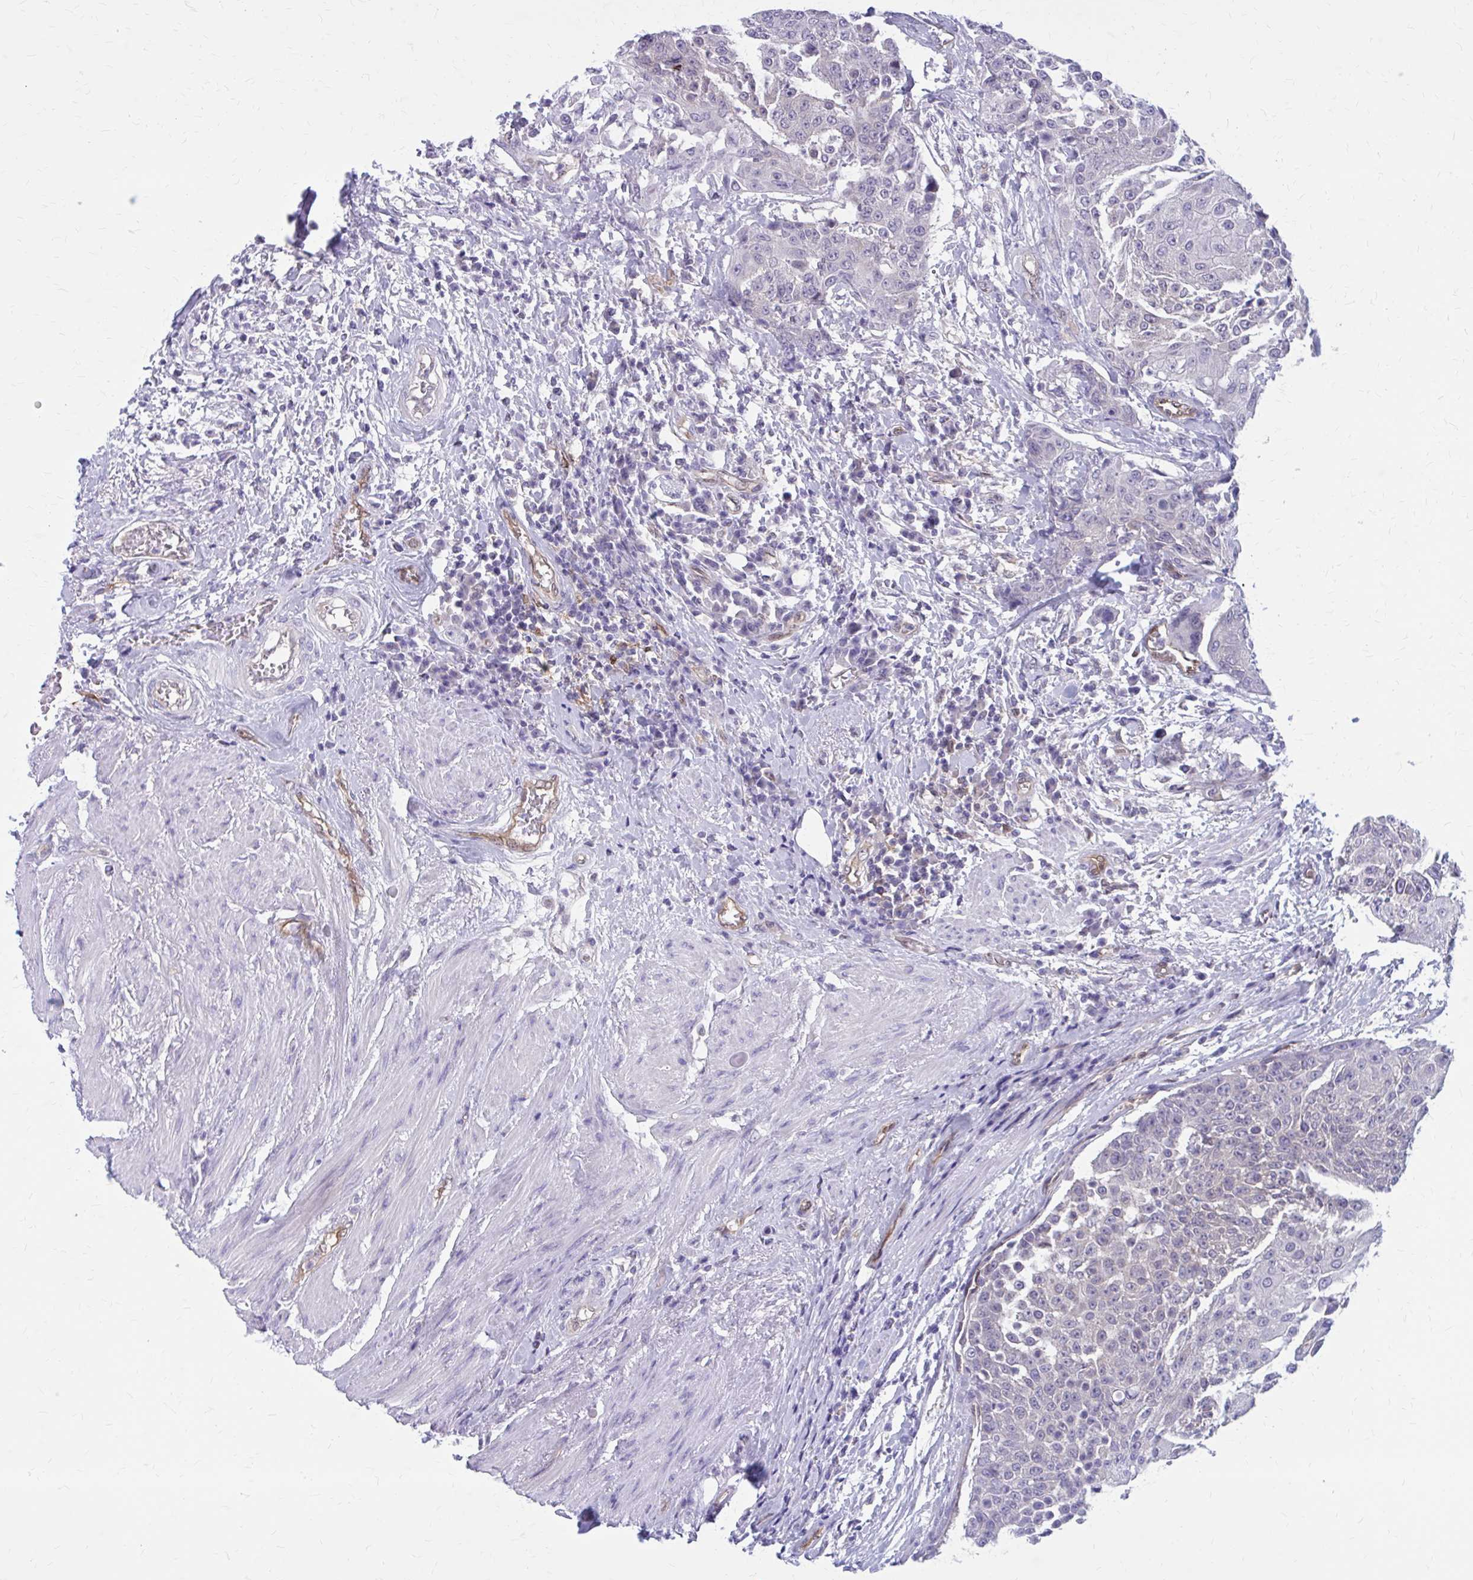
{"staining": {"intensity": "negative", "quantity": "none", "location": "none"}, "tissue": "urothelial cancer", "cell_type": "Tumor cells", "image_type": "cancer", "snomed": [{"axis": "morphology", "description": "Urothelial carcinoma, High grade"}, {"axis": "topography", "description": "Urinary bladder"}], "caption": "The IHC histopathology image has no significant expression in tumor cells of urothelial cancer tissue. (DAB immunohistochemistry (IHC), high magnification).", "gene": "CLIC2", "patient": {"sex": "female", "age": 63}}